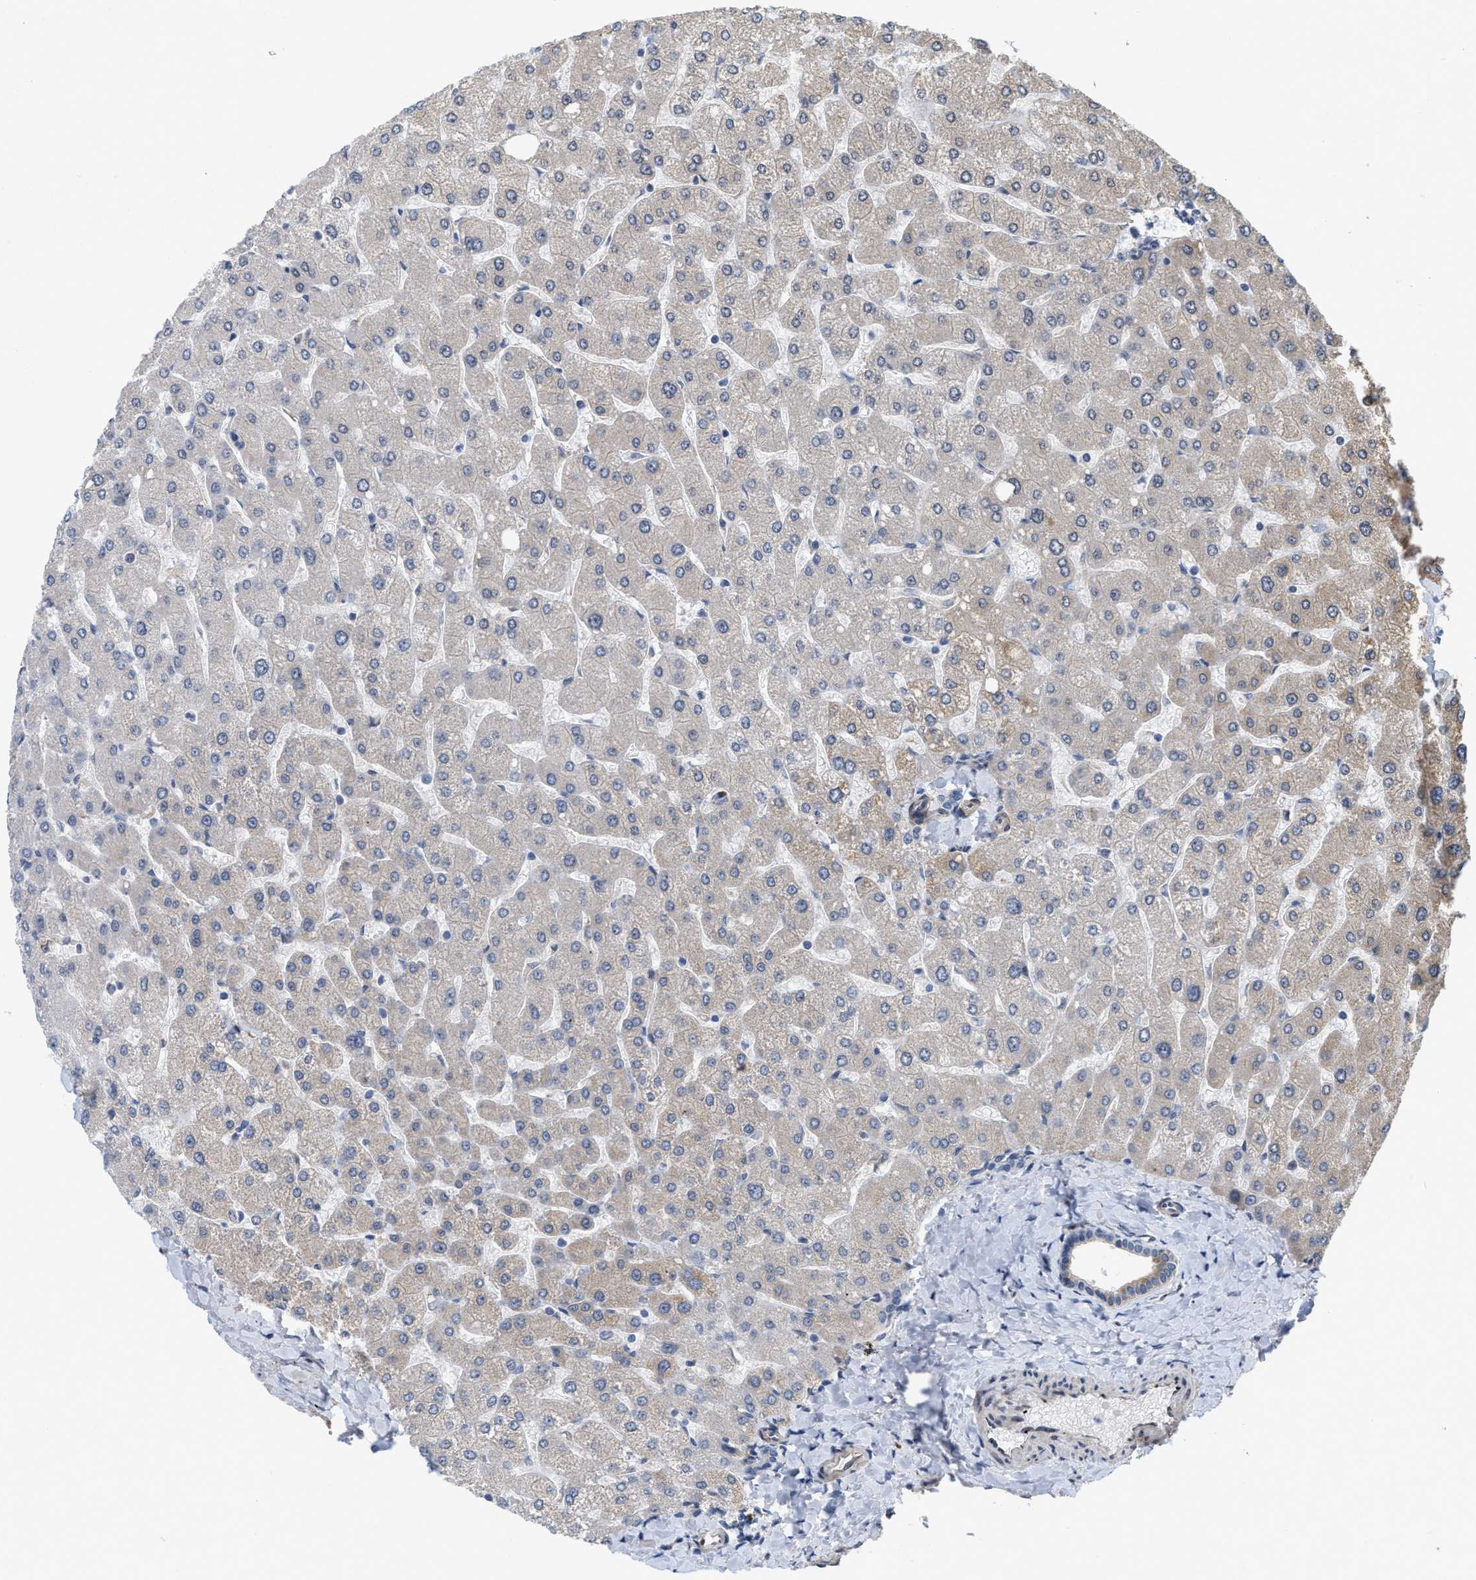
{"staining": {"intensity": "weak", "quantity": "<25%", "location": "cytoplasmic/membranous"}, "tissue": "liver", "cell_type": "Cholangiocytes", "image_type": "normal", "snomed": [{"axis": "morphology", "description": "Normal tissue, NOS"}, {"axis": "topography", "description": "Liver"}], "caption": "The micrograph displays no significant positivity in cholangiocytes of liver.", "gene": "EOGT", "patient": {"sex": "male", "age": 55}}